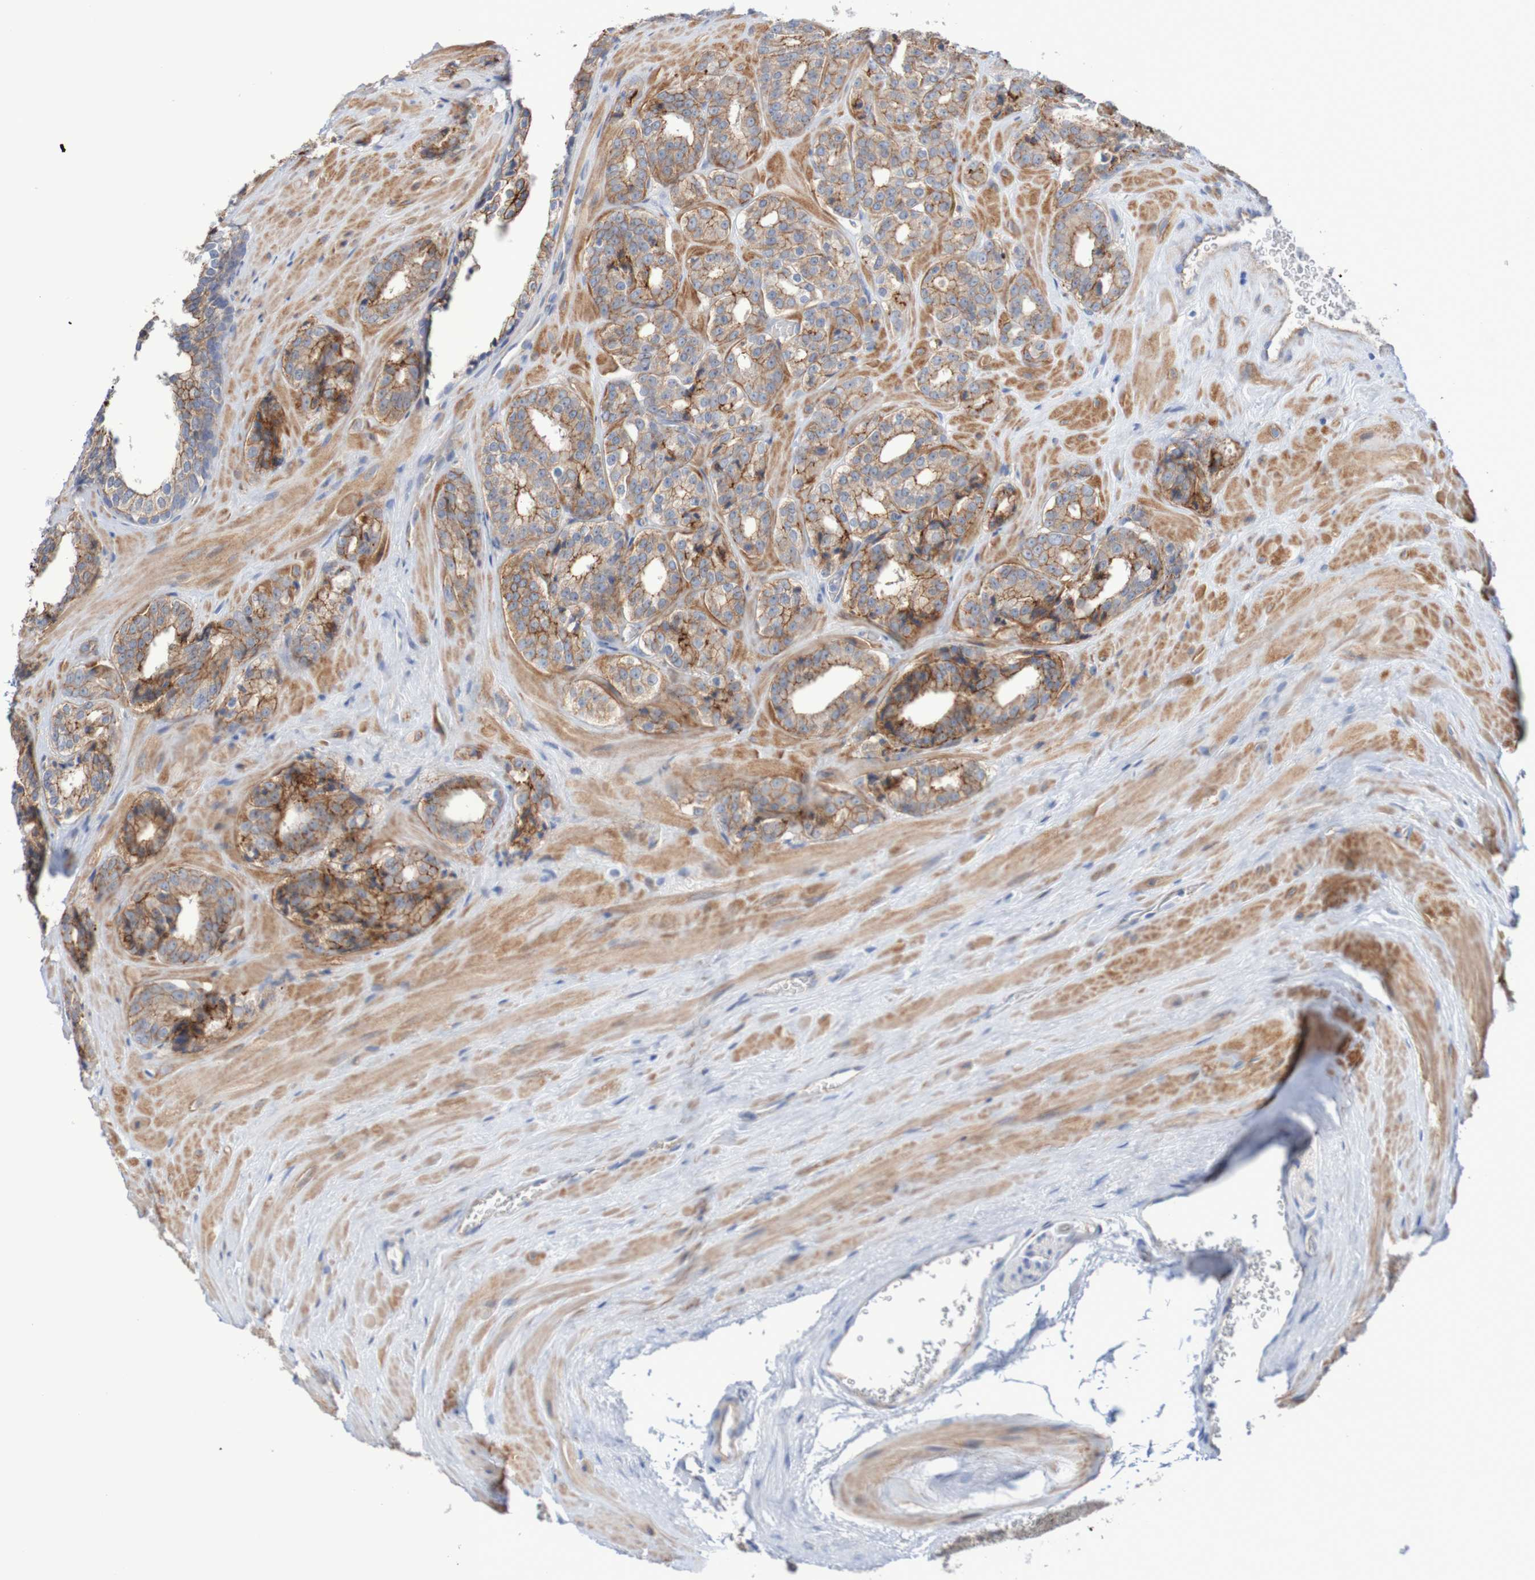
{"staining": {"intensity": "moderate", "quantity": "25%-75%", "location": "cytoplasmic/membranous"}, "tissue": "prostate cancer", "cell_type": "Tumor cells", "image_type": "cancer", "snomed": [{"axis": "morphology", "description": "Adenocarcinoma, High grade"}, {"axis": "topography", "description": "Prostate"}], "caption": "Prostate adenocarcinoma (high-grade) stained for a protein (brown) exhibits moderate cytoplasmic/membranous positive staining in approximately 25%-75% of tumor cells.", "gene": "NECTIN2", "patient": {"sex": "male", "age": 60}}